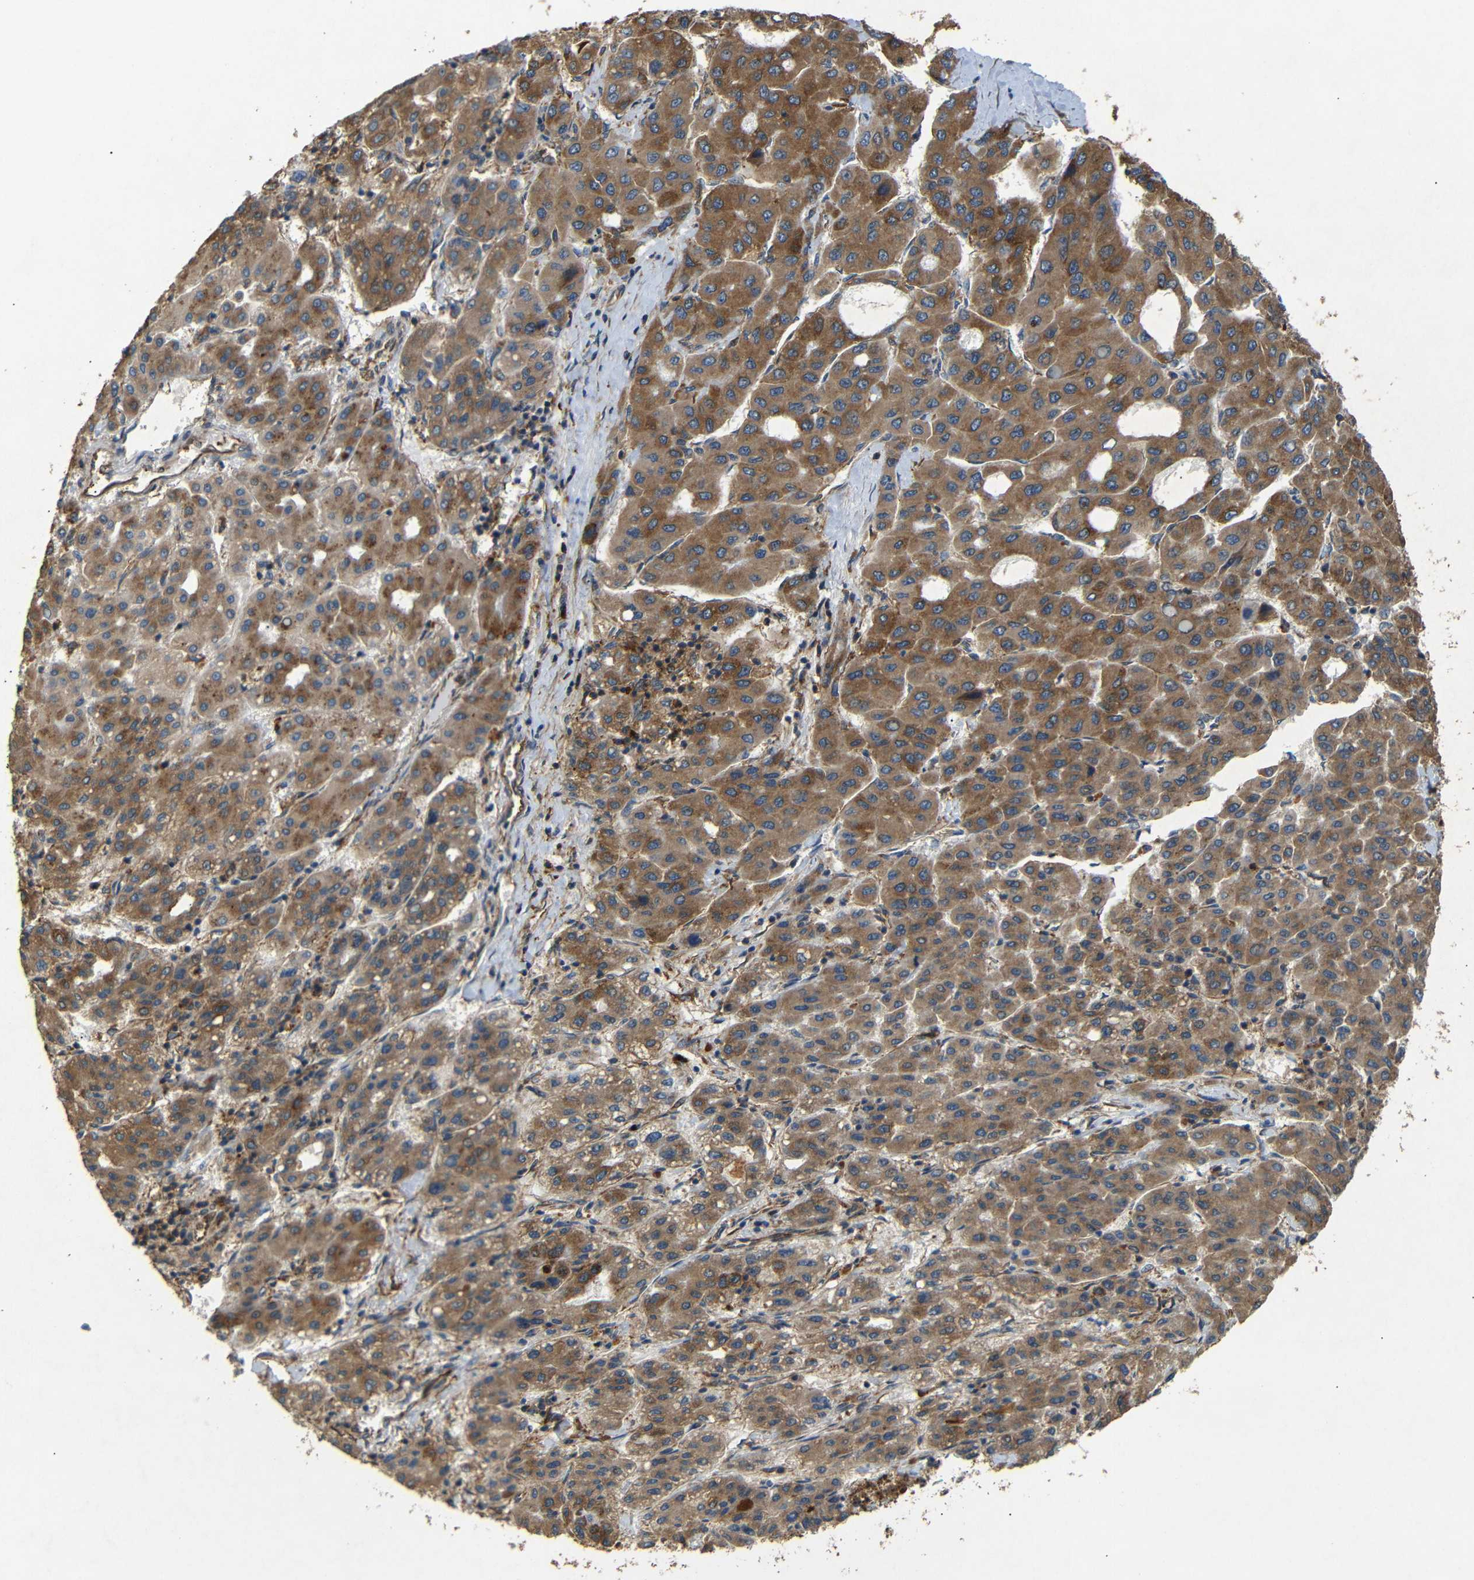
{"staining": {"intensity": "moderate", "quantity": ">75%", "location": "cytoplasmic/membranous"}, "tissue": "liver cancer", "cell_type": "Tumor cells", "image_type": "cancer", "snomed": [{"axis": "morphology", "description": "Carcinoma, Hepatocellular, NOS"}, {"axis": "topography", "description": "Liver"}], "caption": "Immunohistochemistry micrograph of human hepatocellular carcinoma (liver) stained for a protein (brown), which demonstrates medium levels of moderate cytoplasmic/membranous staining in approximately >75% of tumor cells.", "gene": "BTF3", "patient": {"sex": "male", "age": 65}}